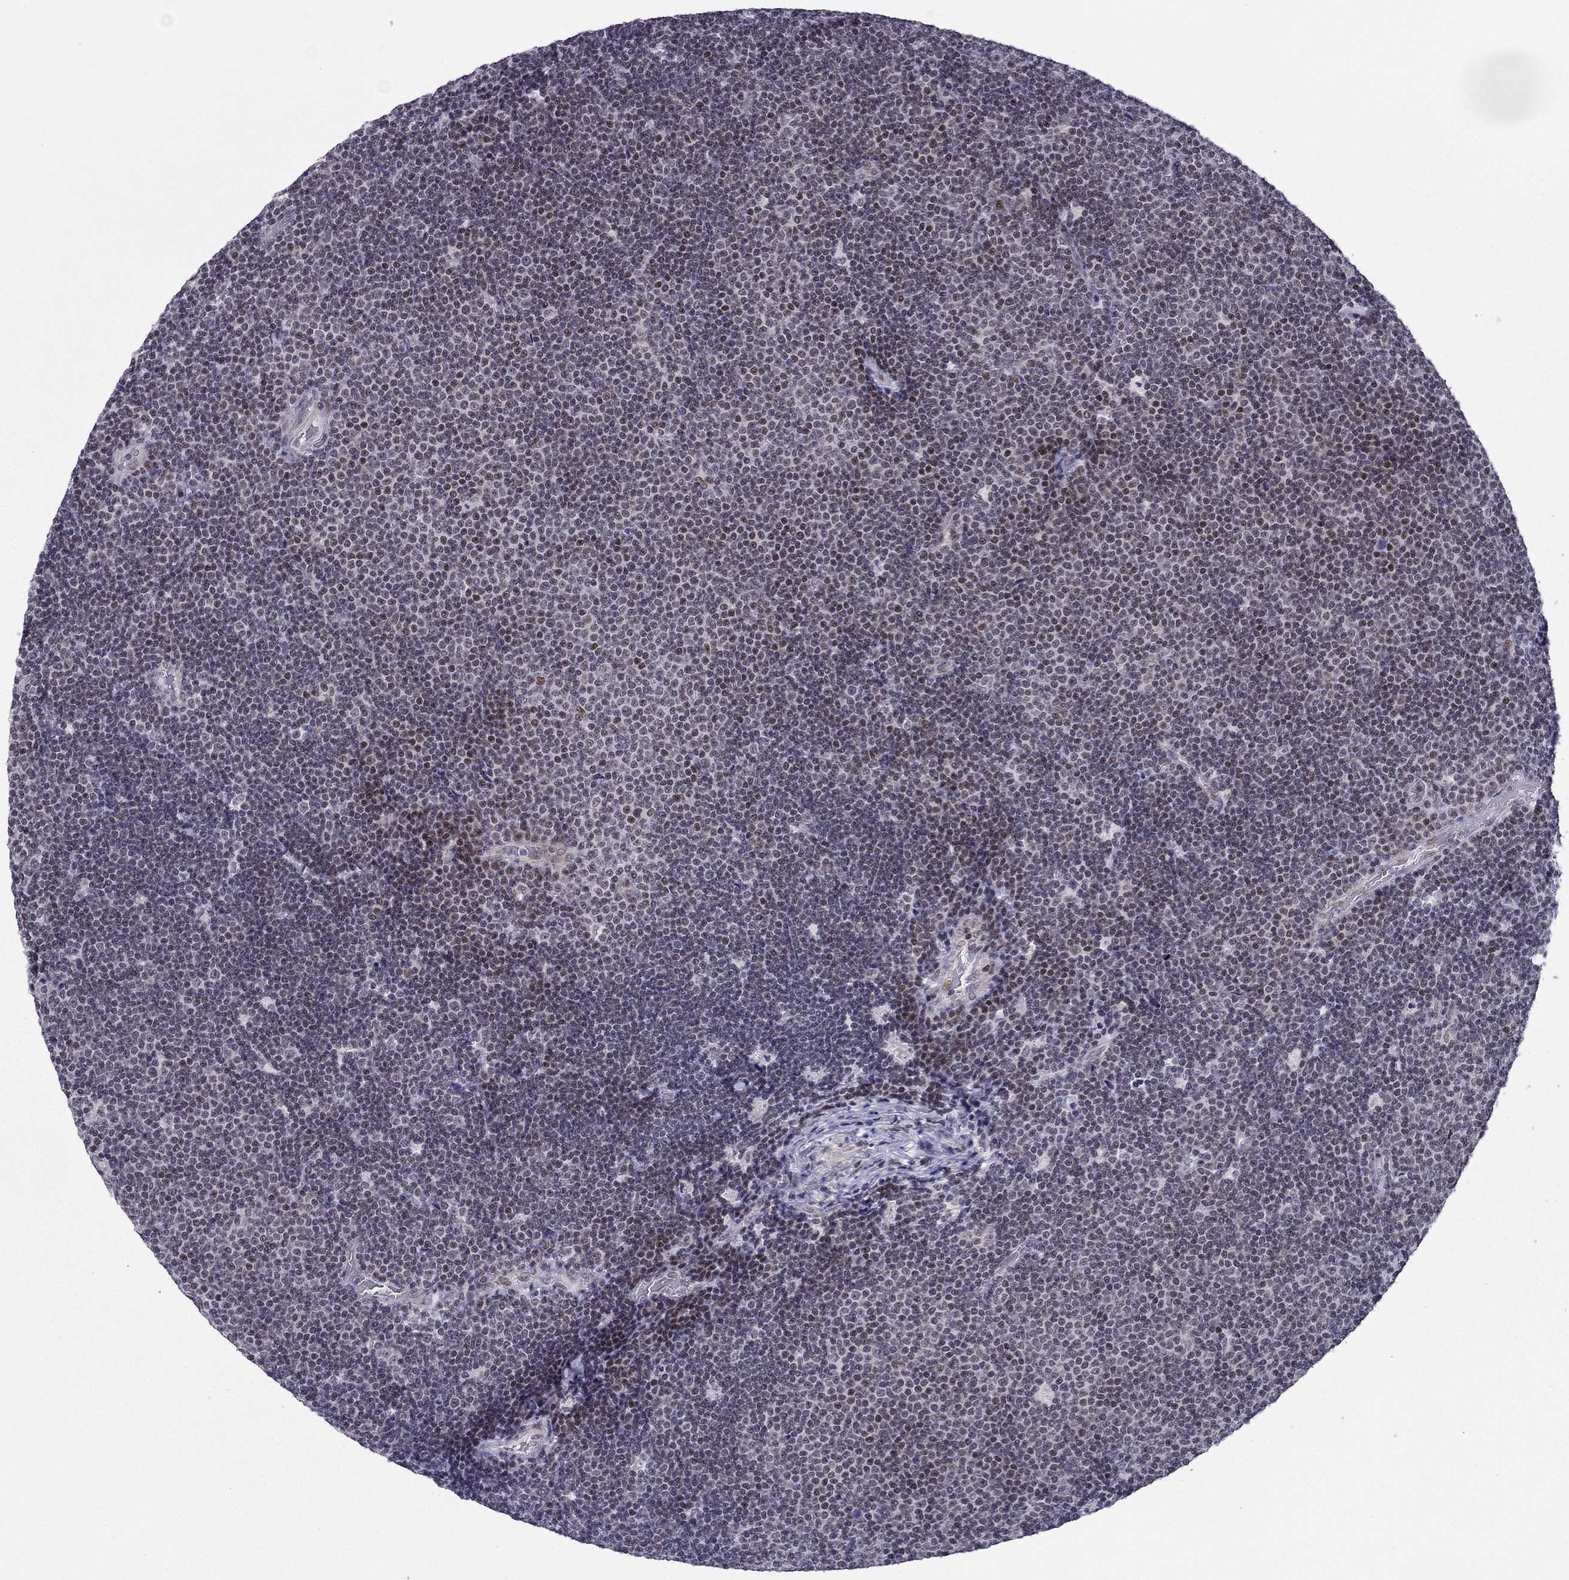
{"staining": {"intensity": "negative", "quantity": "none", "location": "none"}, "tissue": "lymphoma", "cell_type": "Tumor cells", "image_type": "cancer", "snomed": [{"axis": "morphology", "description": "Malignant lymphoma, non-Hodgkin's type, Low grade"}, {"axis": "topography", "description": "Brain"}], "caption": "Tumor cells show no significant positivity in lymphoma.", "gene": "RPRD2", "patient": {"sex": "female", "age": 66}}